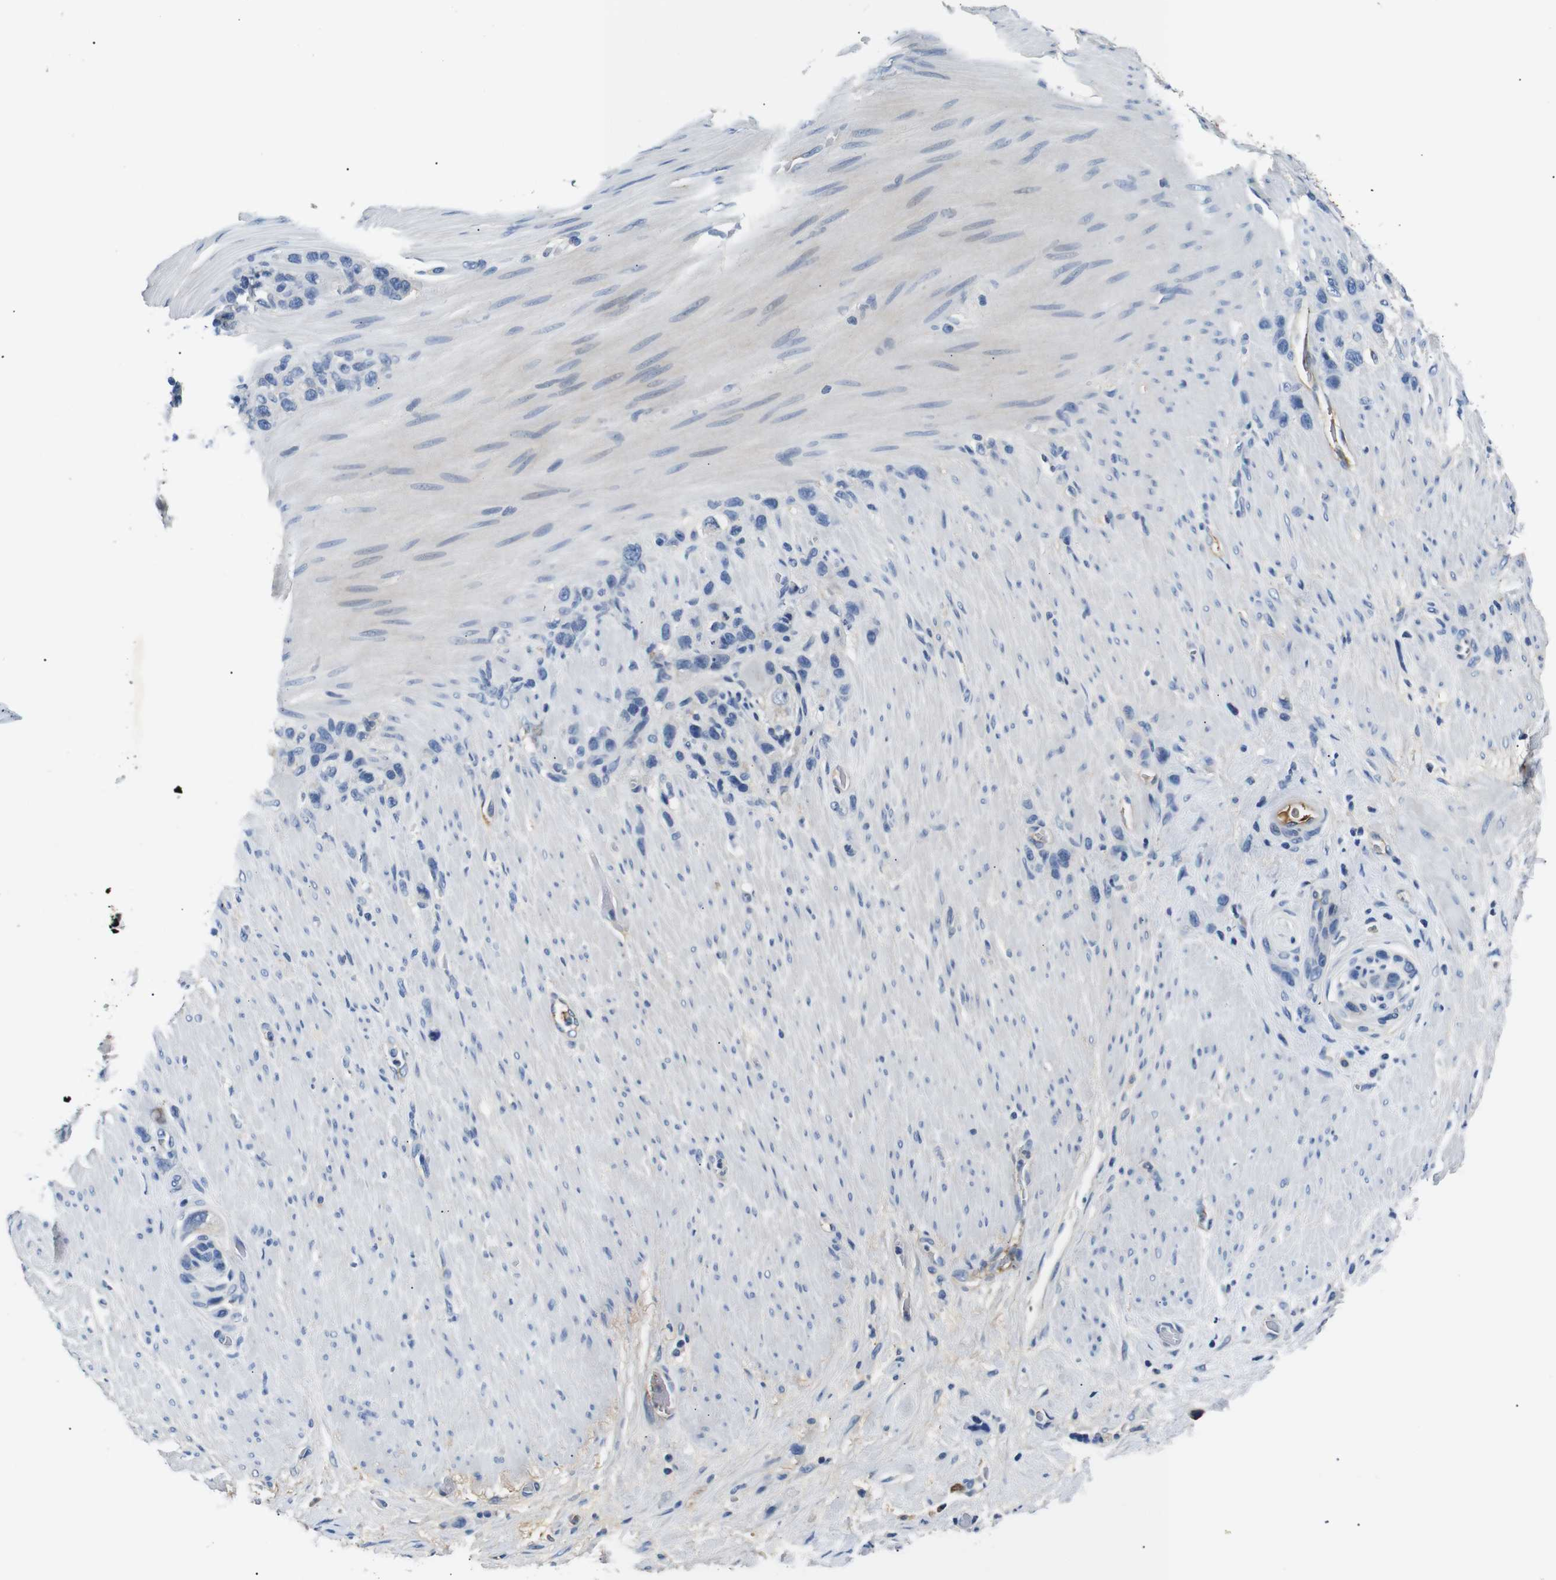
{"staining": {"intensity": "negative", "quantity": "none", "location": "none"}, "tissue": "stomach cancer", "cell_type": "Tumor cells", "image_type": "cancer", "snomed": [{"axis": "morphology", "description": "Adenocarcinoma, NOS"}, {"axis": "morphology", "description": "Adenocarcinoma, High grade"}, {"axis": "topography", "description": "Stomach, upper"}, {"axis": "topography", "description": "Stomach, lower"}], "caption": "Immunohistochemical staining of stomach cancer (high-grade adenocarcinoma) shows no significant expression in tumor cells. Brightfield microscopy of immunohistochemistry stained with DAB (3,3'-diaminobenzidine) (brown) and hematoxylin (blue), captured at high magnification.", "gene": "LHCGR", "patient": {"sex": "female", "age": 65}}